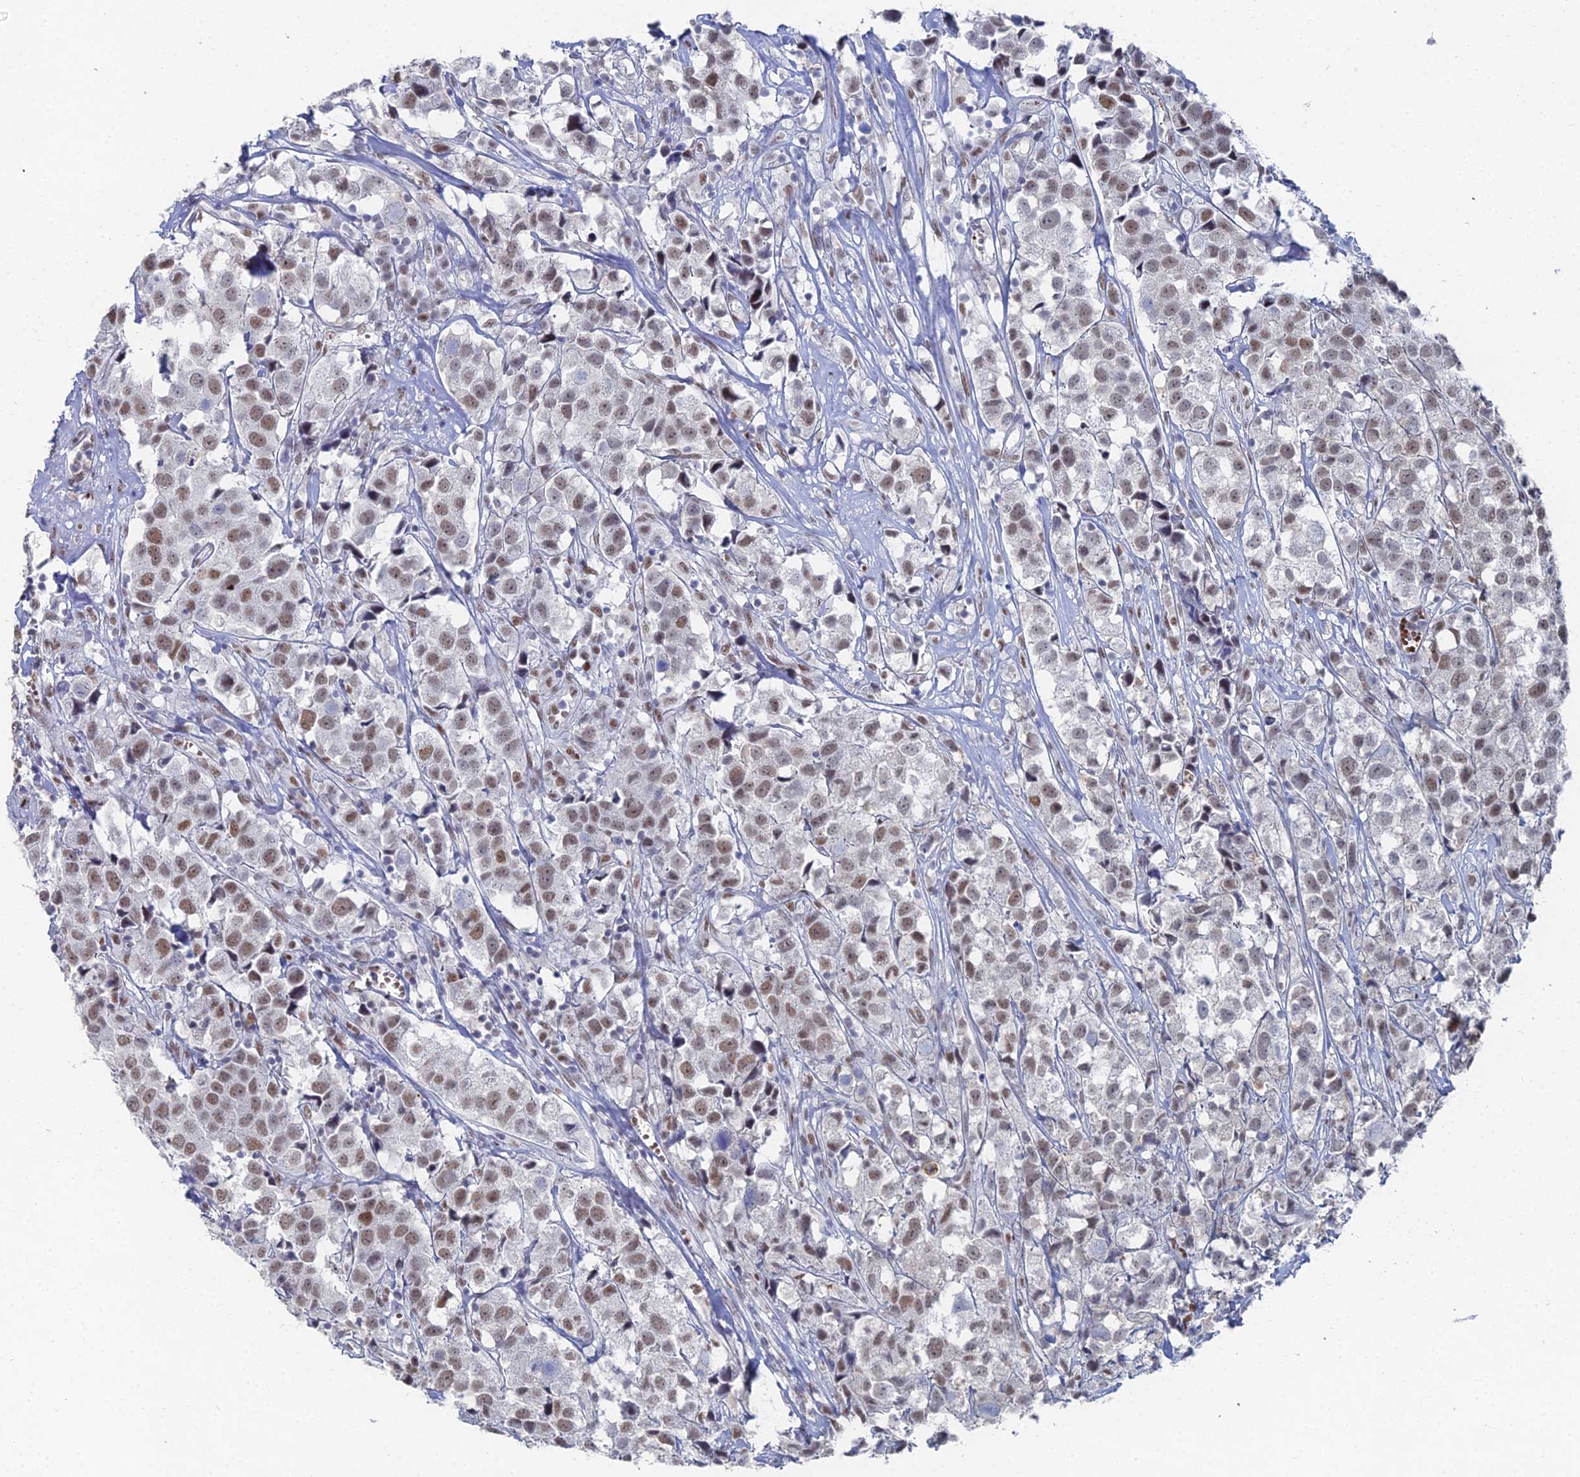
{"staining": {"intensity": "weak", "quantity": ">75%", "location": "nuclear"}, "tissue": "urothelial cancer", "cell_type": "Tumor cells", "image_type": "cancer", "snomed": [{"axis": "morphology", "description": "Urothelial carcinoma, High grade"}, {"axis": "topography", "description": "Urinary bladder"}], "caption": "An IHC histopathology image of neoplastic tissue is shown. Protein staining in brown shows weak nuclear positivity in urothelial carcinoma (high-grade) within tumor cells. (brown staining indicates protein expression, while blue staining denotes nuclei).", "gene": "GSC2", "patient": {"sex": "female", "age": 75}}